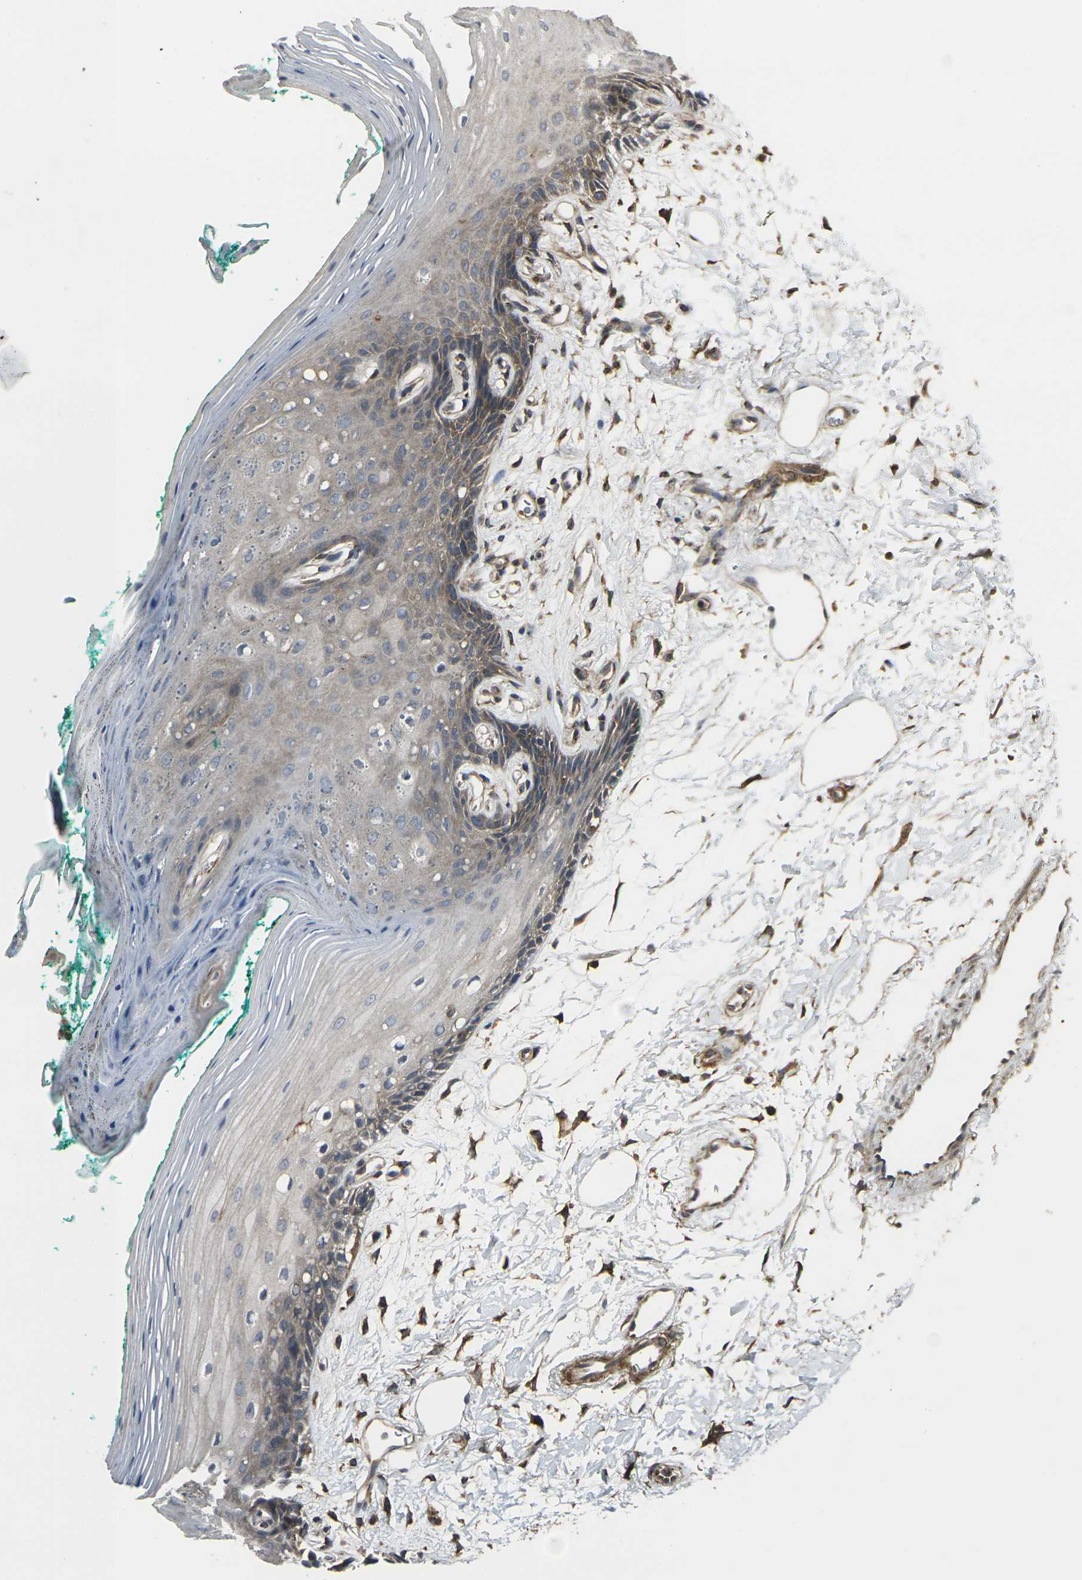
{"staining": {"intensity": "weak", "quantity": "25%-75%", "location": "cytoplasmic/membranous"}, "tissue": "oral mucosa", "cell_type": "Squamous epithelial cells", "image_type": "normal", "snomed": [{"axis": "morphology", "description": "Normal tissue, NOS"}, {"axis": "topography", "description": "Skeletal muscle"}, {"axis": "topography", "description": "Oral tissue"}, {"axis": "topography", "description": "Peripheral nerve tissue"}], "caption": "This is an image of immunohistochemistry staining of benign oral mucosa, which shows weak expression in the cytoplasmic/membranous of squamous epithelial cells.", "gene": "PRKACB", "patient": {"sex": "female", "age": 84}}